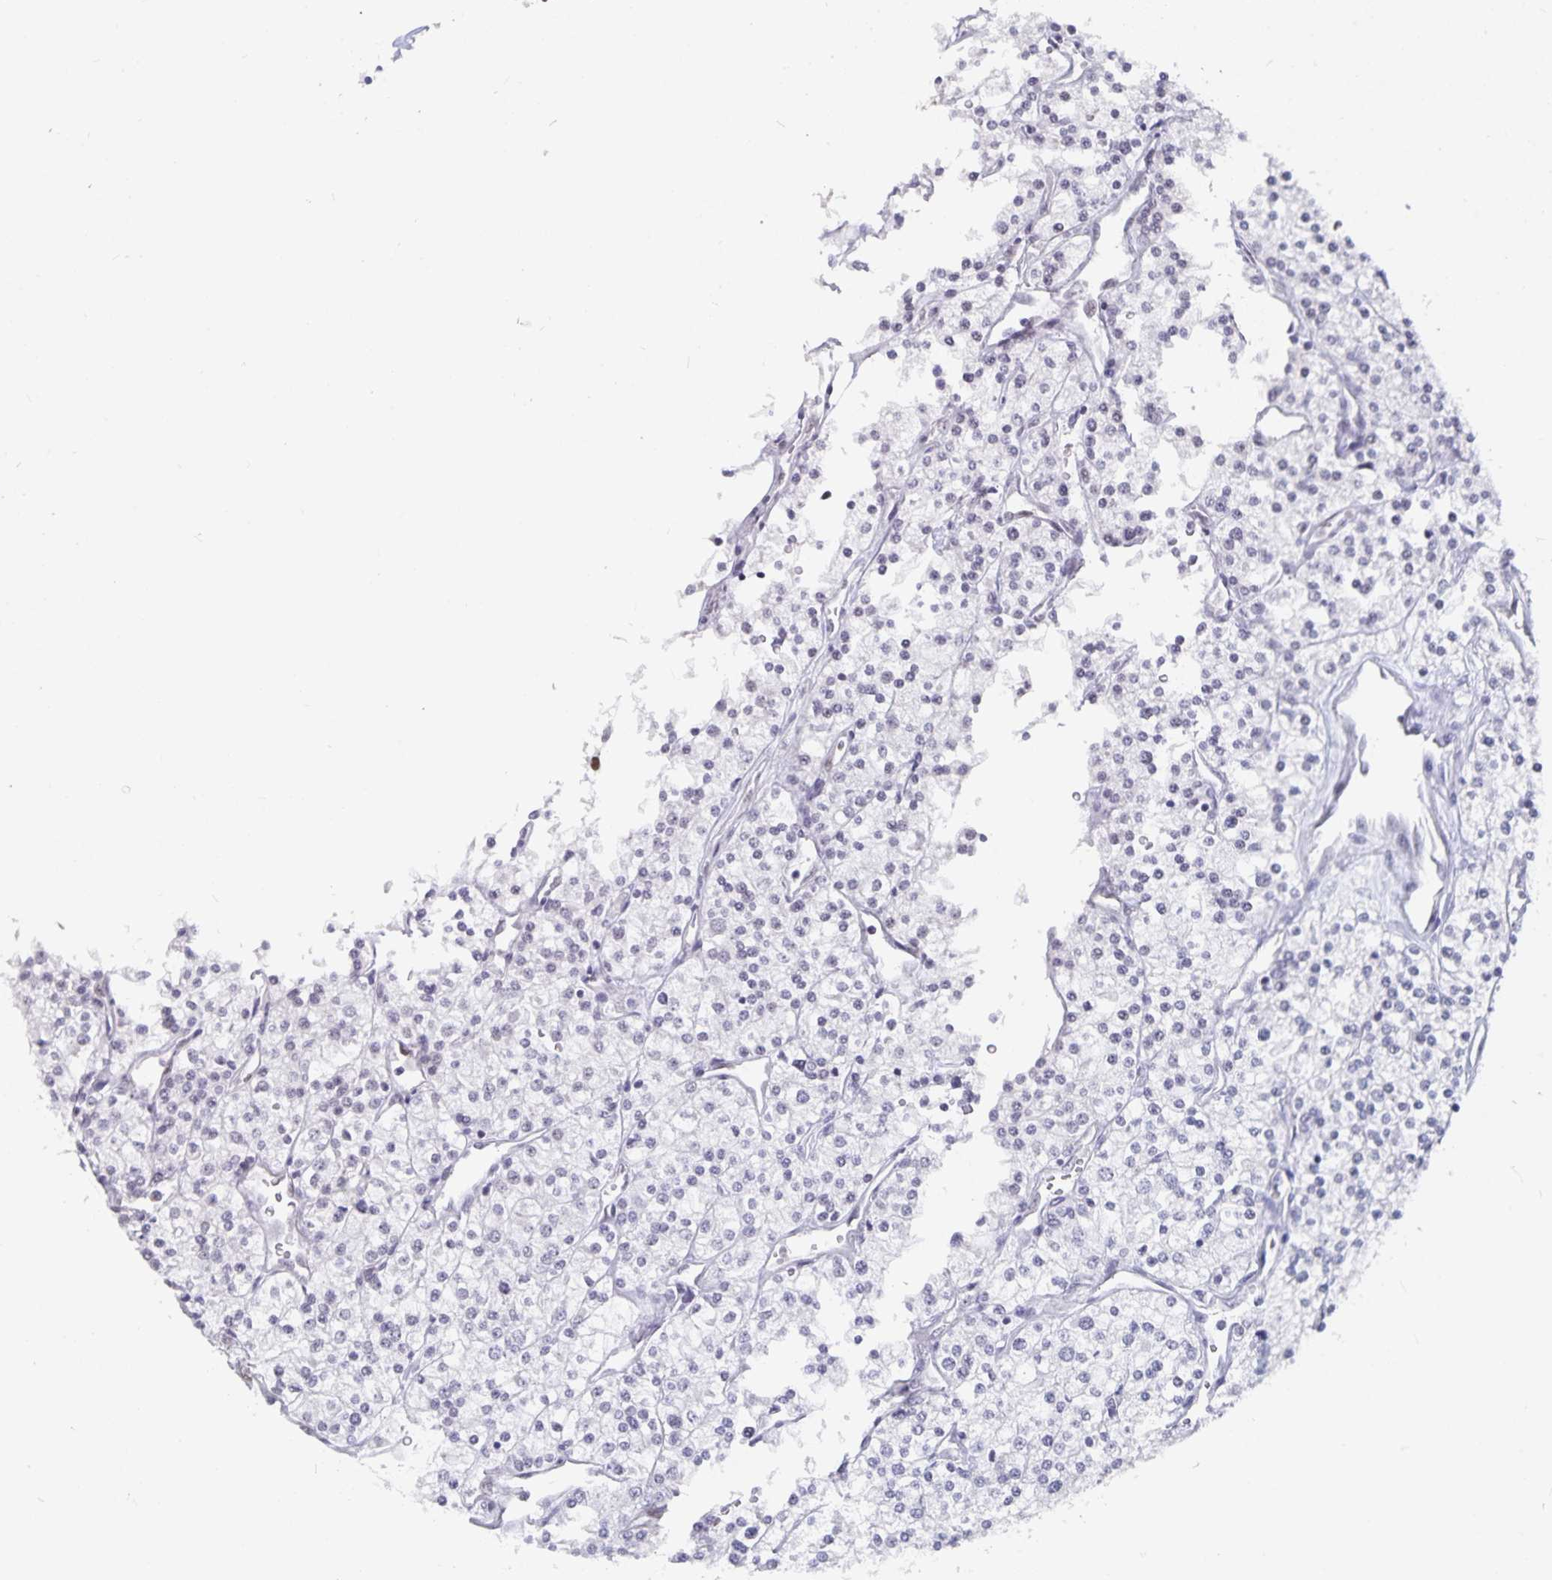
{"staining": {"intensity": "negative", "quantity": "none", "location": "none"}, "tissue": "renal cancer", "cell_type": "Tumor cells", "image_type": "cancer", "snomed": [{"axis": "morphology", "description": "Adenocarcinoma, NOS"}, {"axis": "topography", "description": "Kidney"}], "caption": "Photomicrograph shows no significant protein staining in tumor cells of adenocarcinoma (renal). (DAB immunohistochemistry, high magnification).", "gene": "PBX2", "patient": {"sex": "male", "age": 80}}